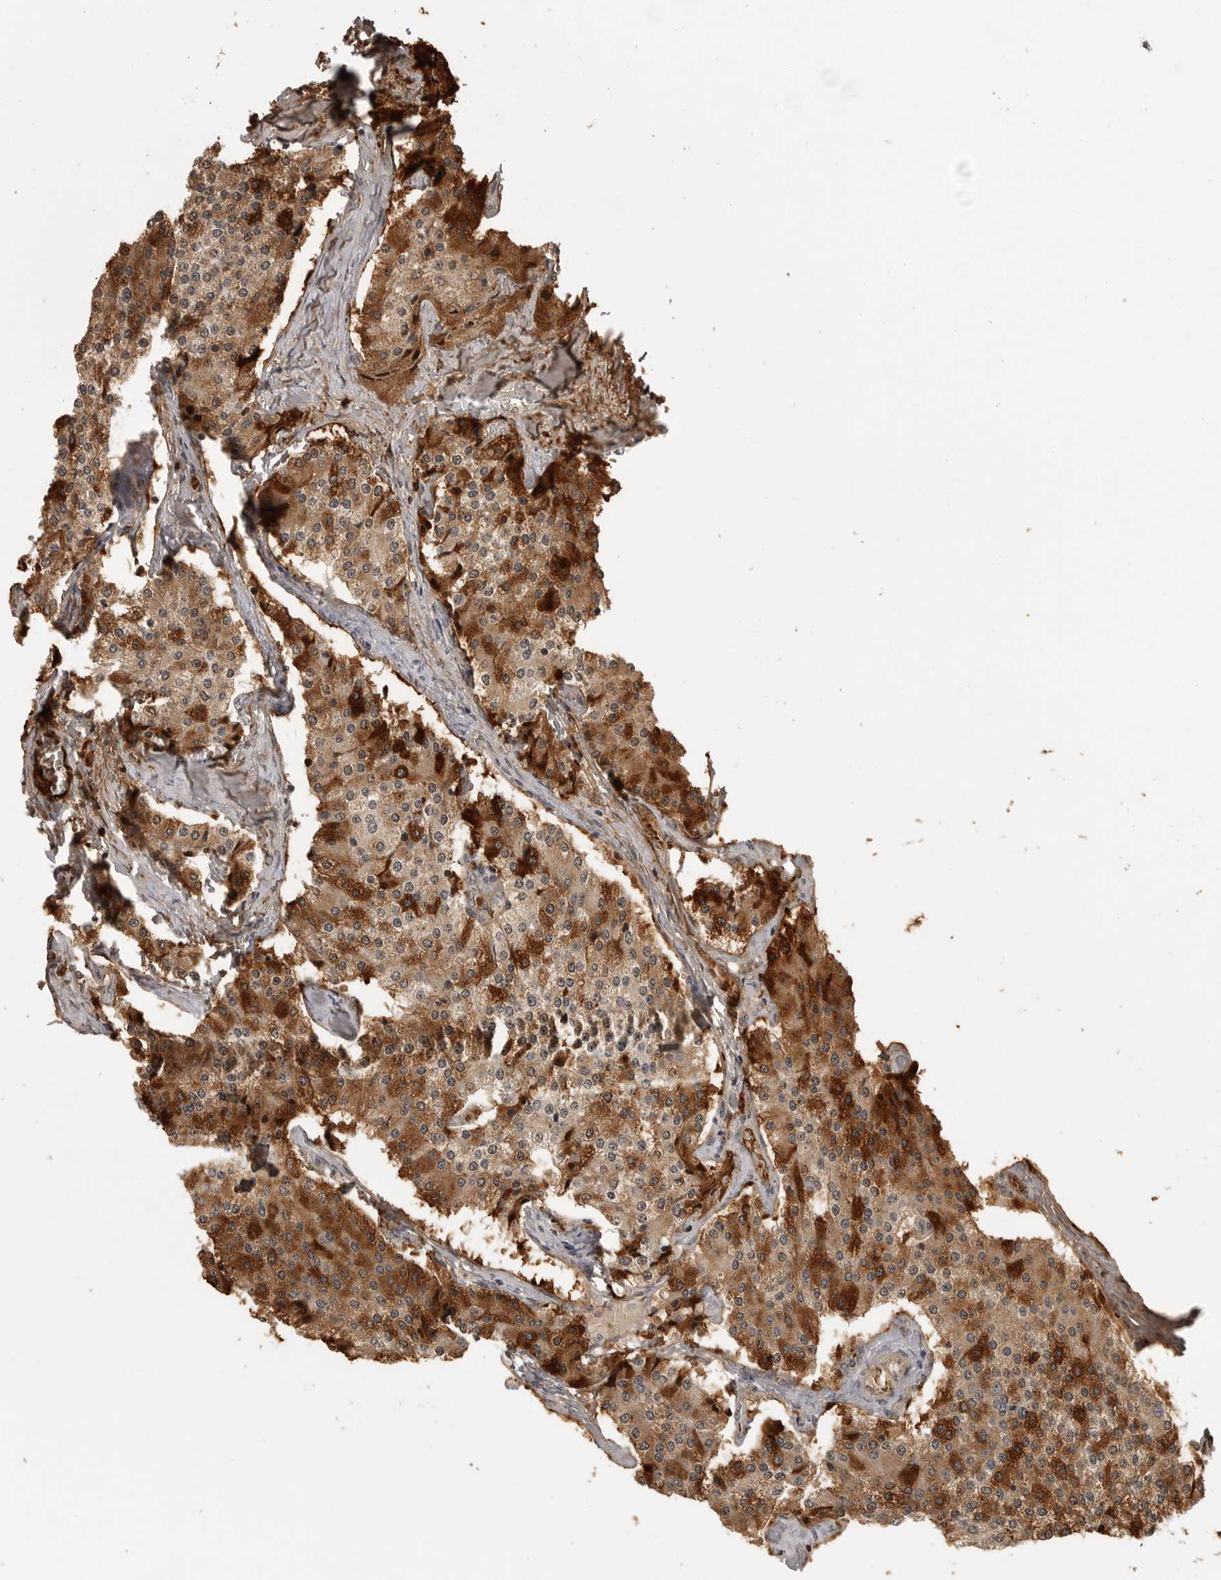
{"staining": {"intensity": "strong", "quantity": "25%-75%", "location": "cytoplasmic/membranous"}, "tissue": "carcinoid", "cell_type": "Tumor cells", "image_type": "cancer", "snomed": [{"axis": "morphology", "description": "Carcinoid, malignant, NOS"}, {"axis": "topography", "description": "Colon"}], "caption": "Malignant carcinoid was stained to show a protein in brown. There is high levels of strong cytoplasmic/membranous staining in approximately 25%-75% of tumor cells.", "gene": "CLOCK", "patient": {"sex": "female", "age": 52}}